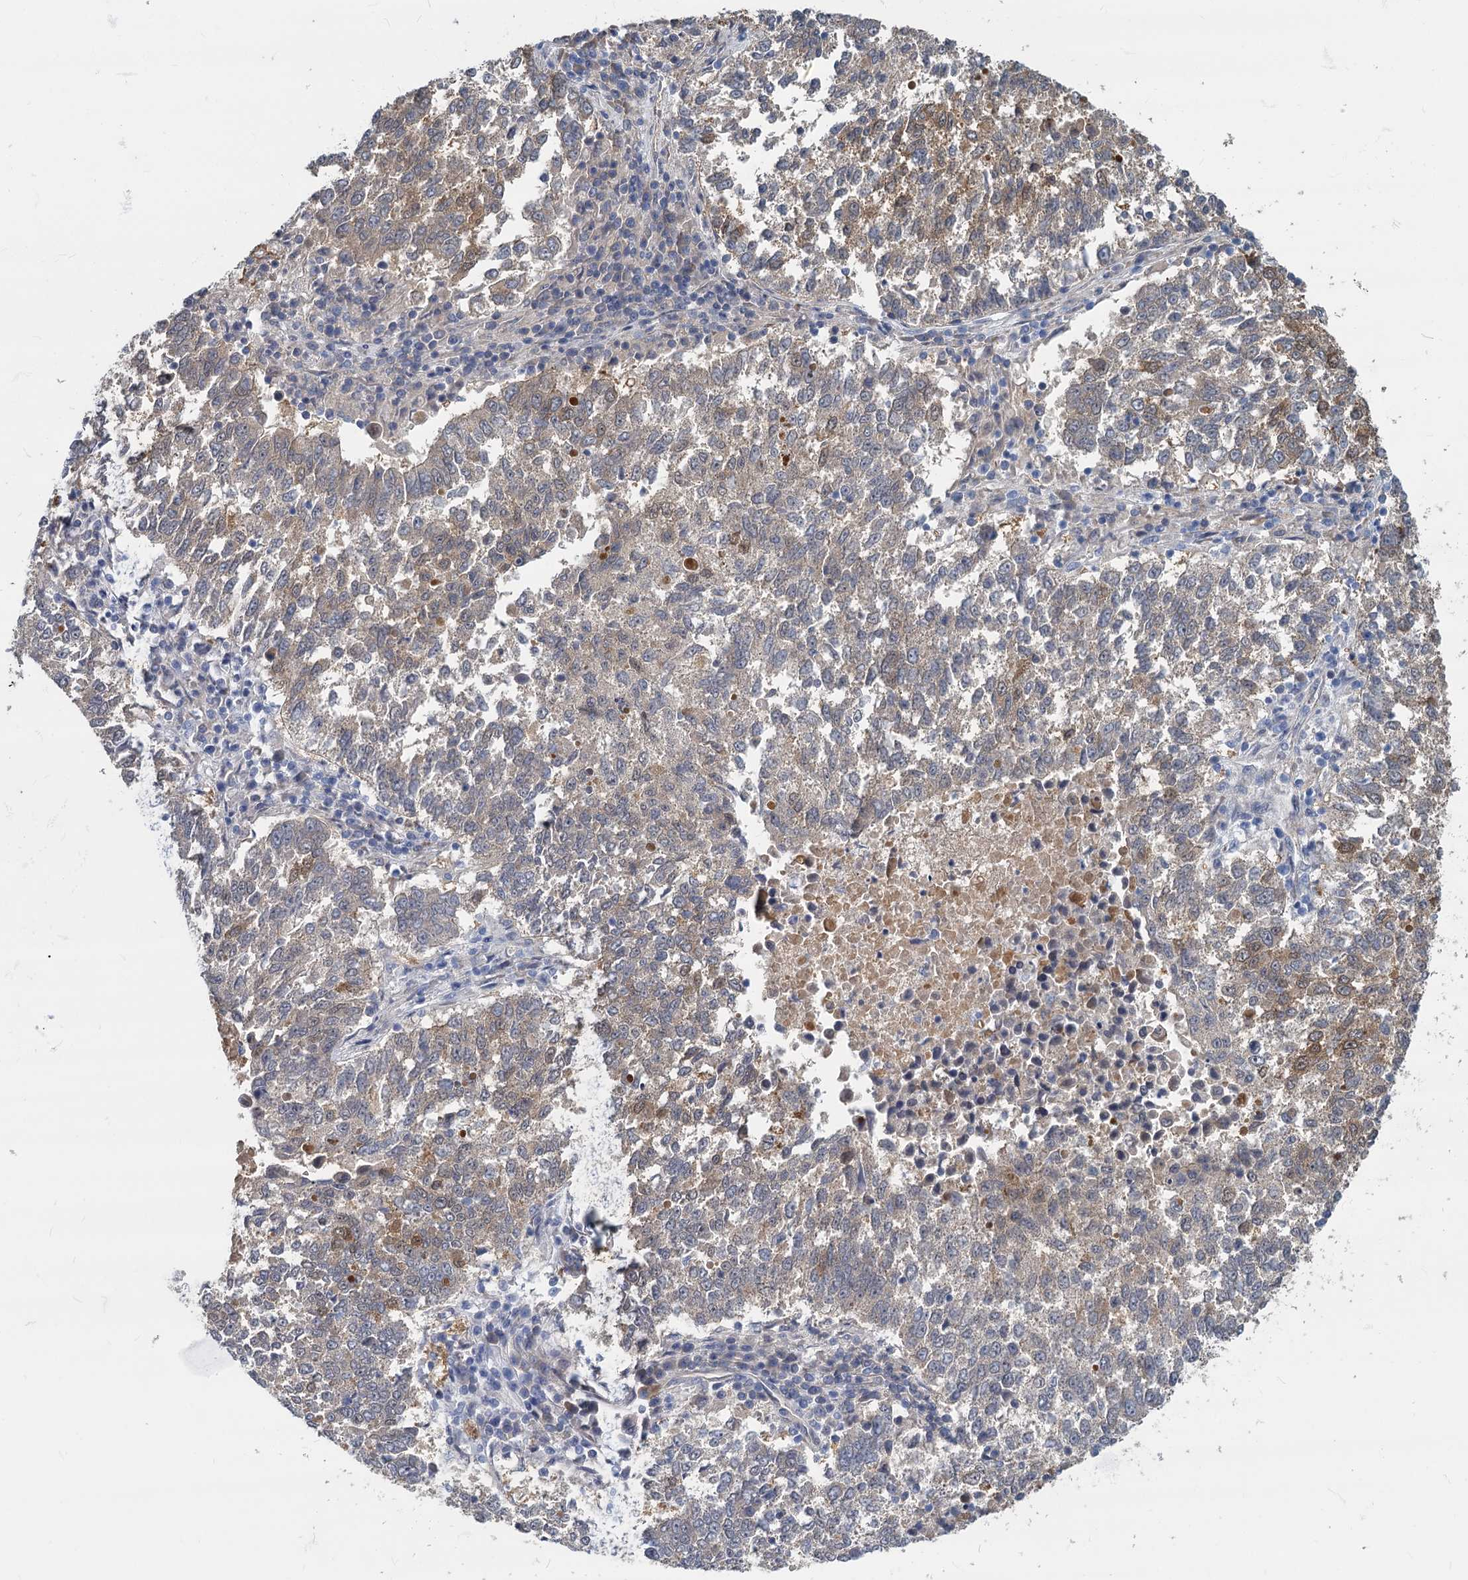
{"staining": {"intensity": "moderate", "quantity": "<25%", "location": "cytoplasmic/membranous"}, "tissue": "lung cancer", "cell_type": "Tumor cells", "image_type": "cancer", "snomed": [{"axis": "morphology", "description": "Squamous cell carcinoma, NOS"}, {"axis": "topography", "description": "Lung"}], "caption": "The photomicrograph shows immunohistochemical staining of lung cancer (squamous cell carcinoma). There is moderate cytoplasmic/membranous expression is present in about <25% of tumor cells.", "gene": "GSTM3", "patient": {"sex": "male", "age": 73}}